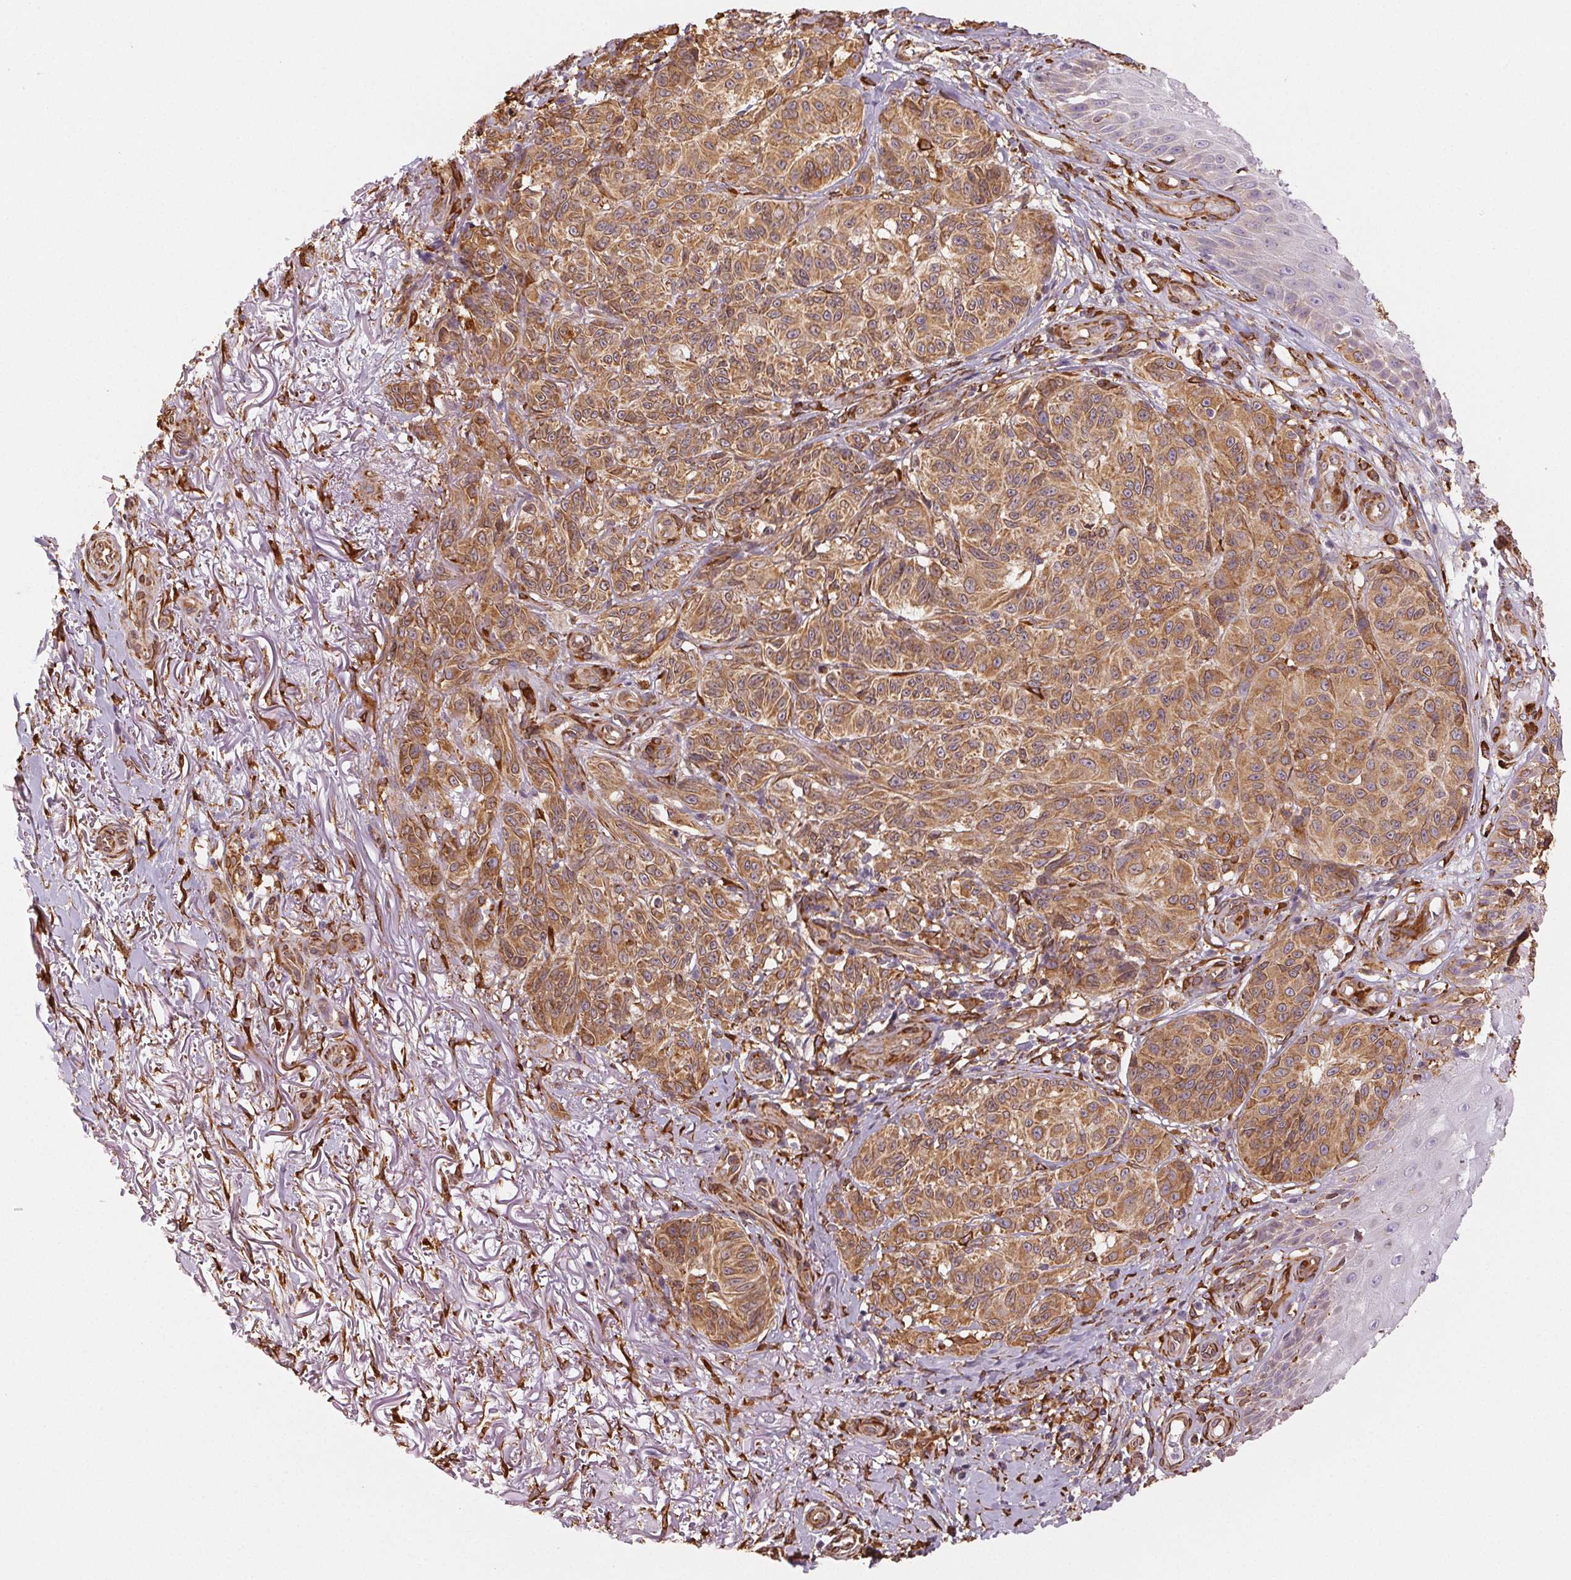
{"staining": {"intensity": "moderate", "quantity": ">75%", "location": "cytoplasmic/membranous"}, "tissue": "melanoma", "cell_type": "Tumor cells", "image_type": "cancer", "snomed": [{"axis": "morphology", "description": "Malignant melanoma, NOS"}, {"axis": "topography", "description": "Skin"}], "caption": "Human malignant melanoma stained with a protein marker reveals moderate staining in tumor cells.", "gene": "RCN3", "patient": {"sex": "female", "age": 85}}